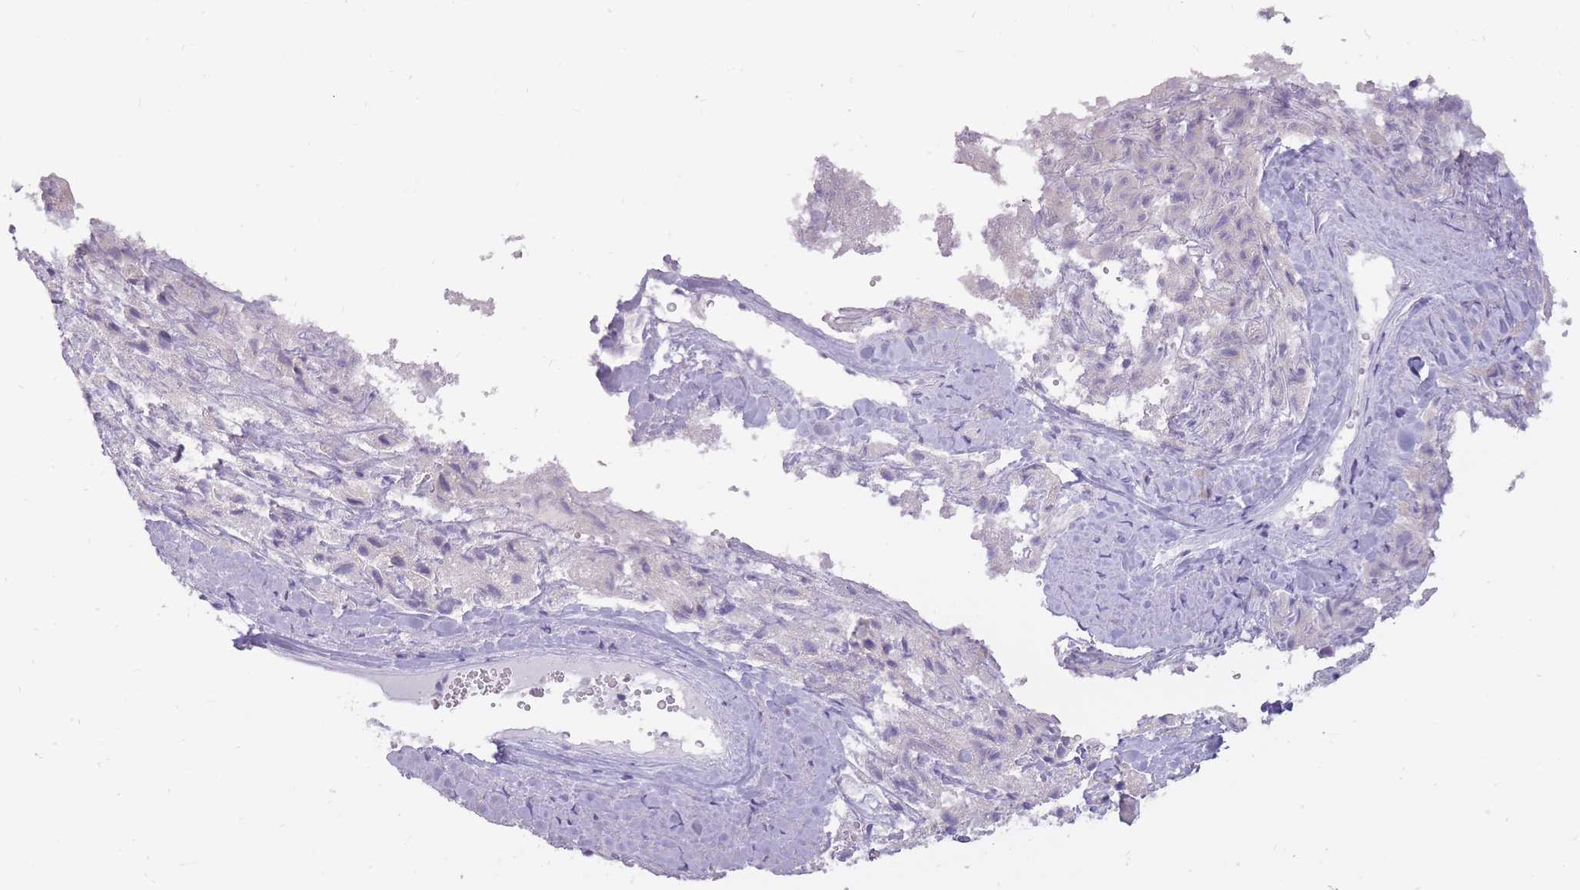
{"staining": {"intensity": "negative", "quantity": "none", "location": "none"}, "tissue": "liver cancer", "cell_type": "Tumor cells", "image_type": "cancer", "snomed": [{"axis": "morphology", "description": "Carcinoma, Hepatocellular, NOS"}, {"axis": "topography", "description": "Liver"}], "caption": "This is an IHC image of human liver cancer. There is no staining in tumor cells.", "gene": "POMZP3", "patient": {"sex": "female", "age": 58}}